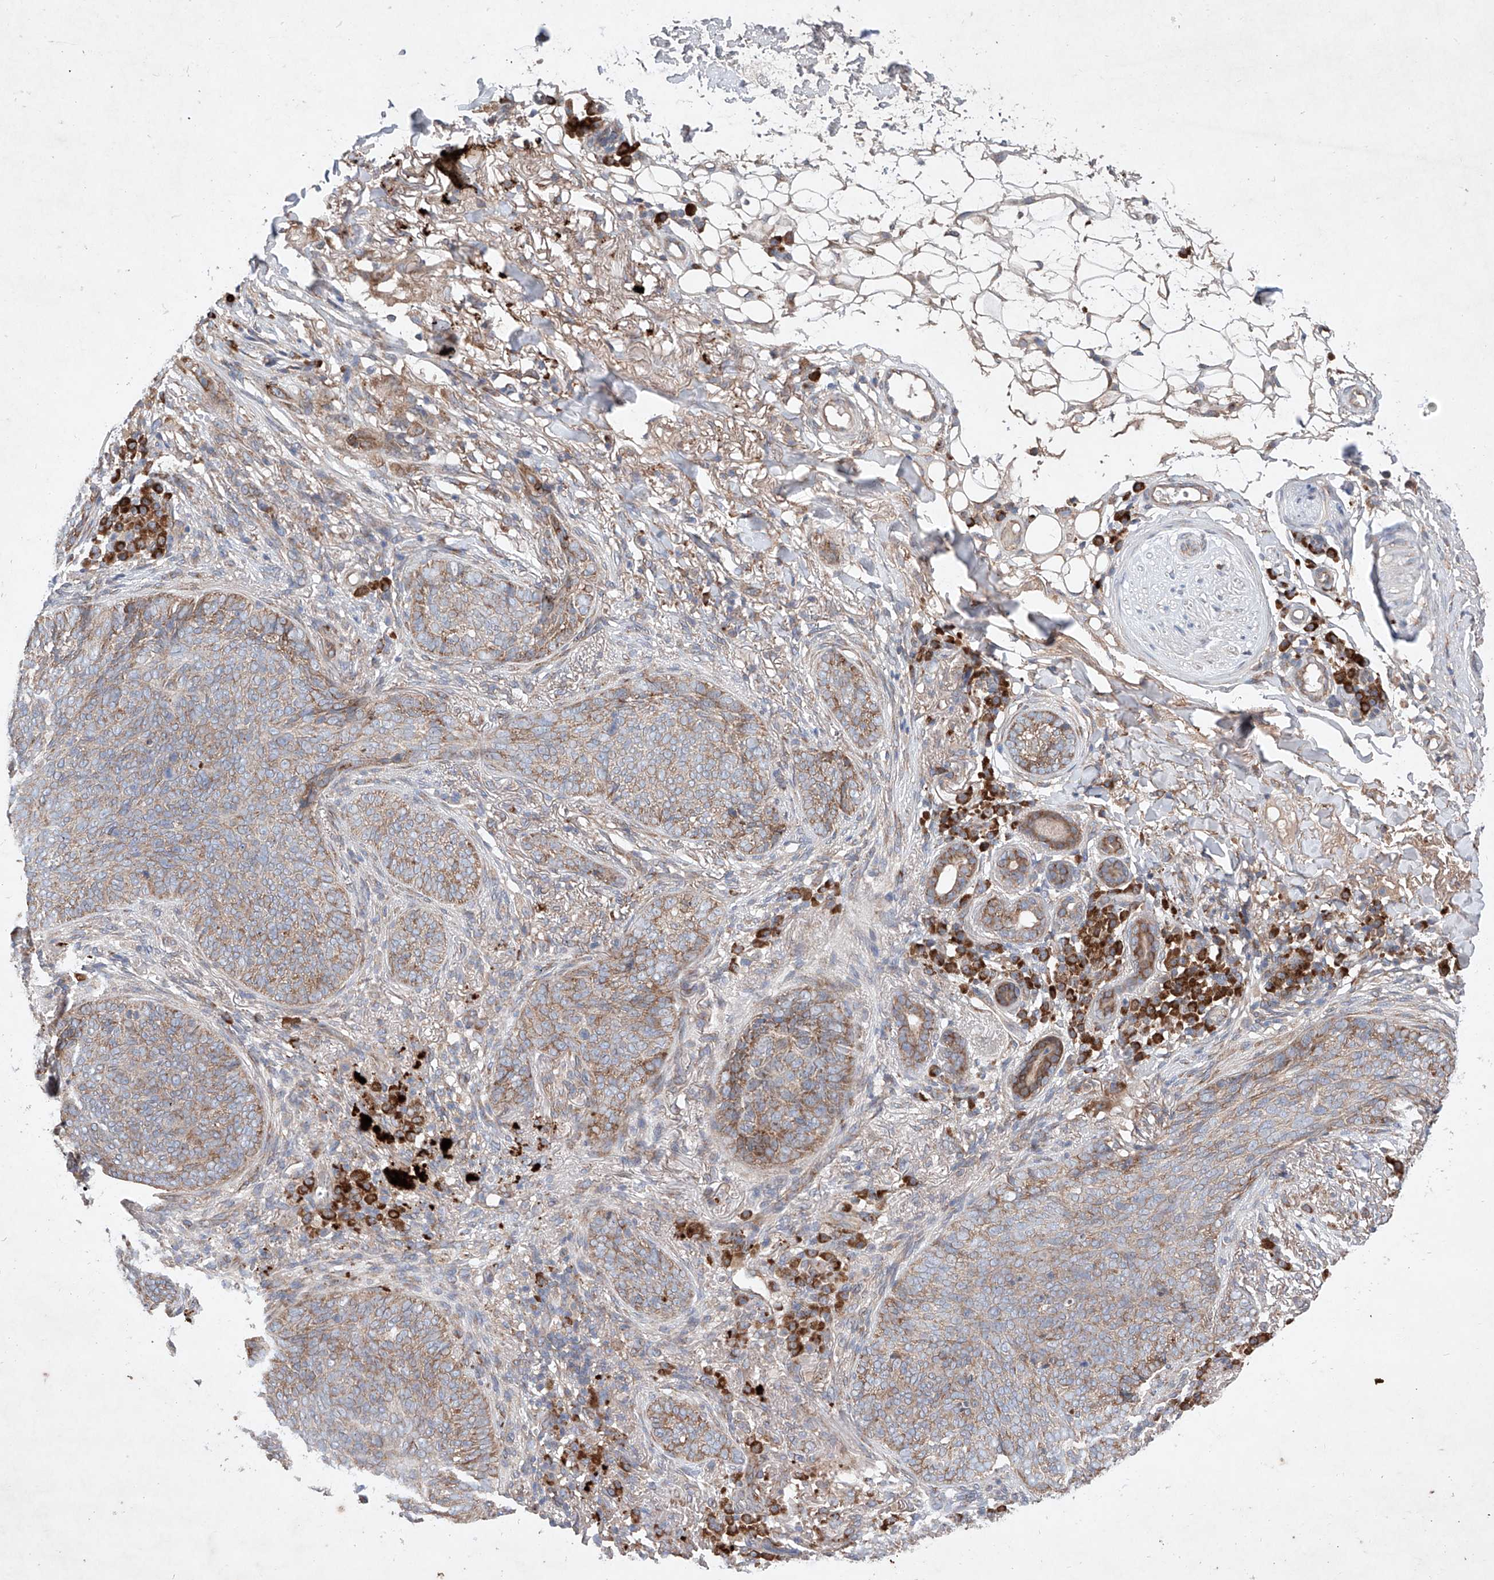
{"staining": {"intensity": "moderate", "quantity": "25%-75%", "location": "cytoplasmic/membranous"}, "tissue": "skin cancer", "cell_type": "Tumor cells", "image_type": "cancer", "snomed": [{"axis": "morphology", "description": "Basal cell carcinoma"}, {"axis": "topography", "description": "Skin"}], "caption": "Protein staining of skin cancer (basal cell carcinoma) tissue demonstrates moderate cytoplasmic/membranous staining in about 25%-75% of tumor cells.", "gene": "FASTK", "patient": {"sex": "male", "age": 85}}